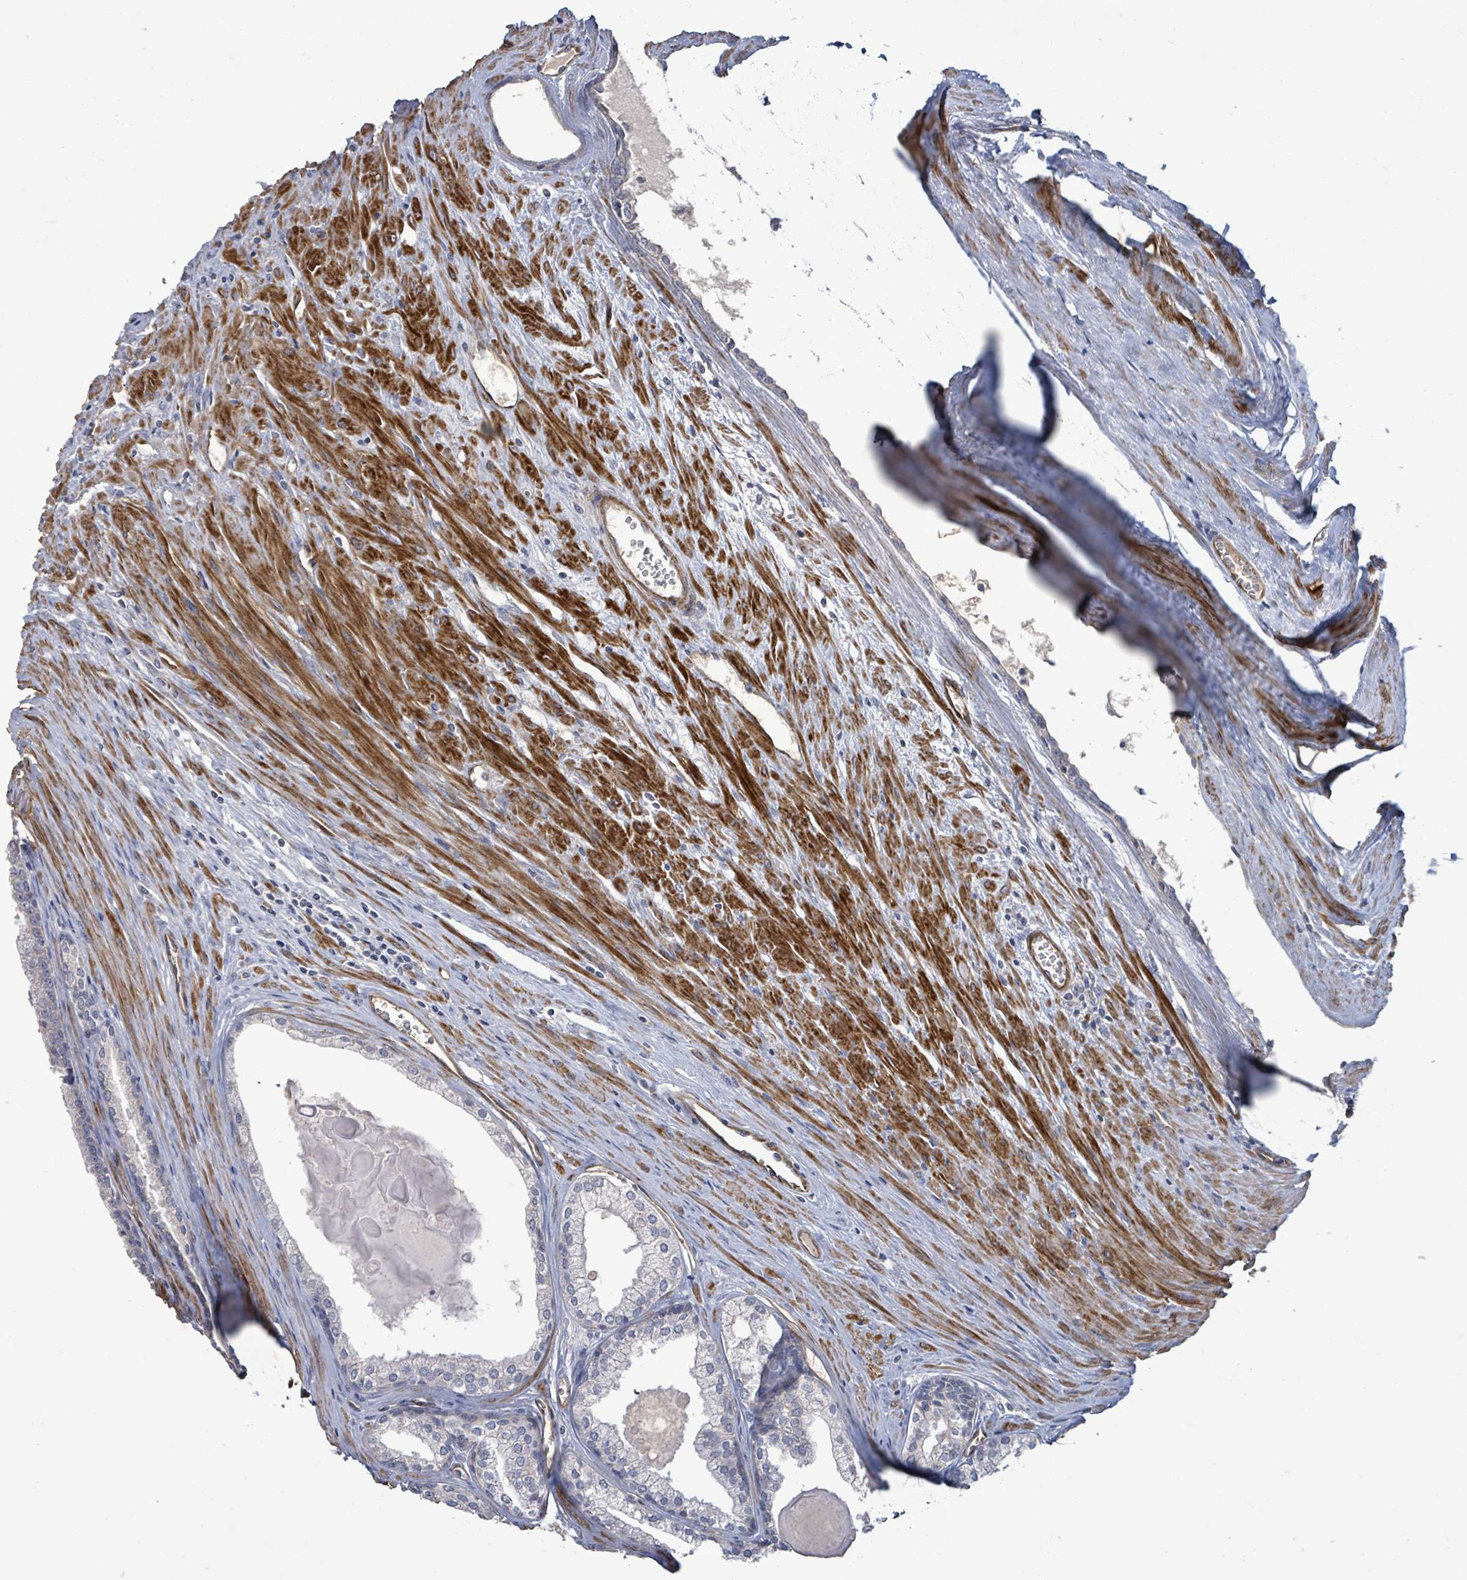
{"staining": {"intensity": "negative", "quantity": "none", "location": "none"}, "tissue": "prostate cancer", "cell_type": "Tumor cells", "image_type": "cancer", "snomed": [{"axis": "morphology", "description": "Adenocarcinoma, High grade"}, {"axis": "topography", "description": "Prostate"}], "caption": "Immunohistochemistry (IHC) image of neoplastic tissue: prostate adenocarcinoma (high-grade) stained with DAB (3,3'-diaminobenzidine) shows no significant protein staining in tumor cells.", "gene": "KANK3", "patient": {"sex": "male", "age": 68}}